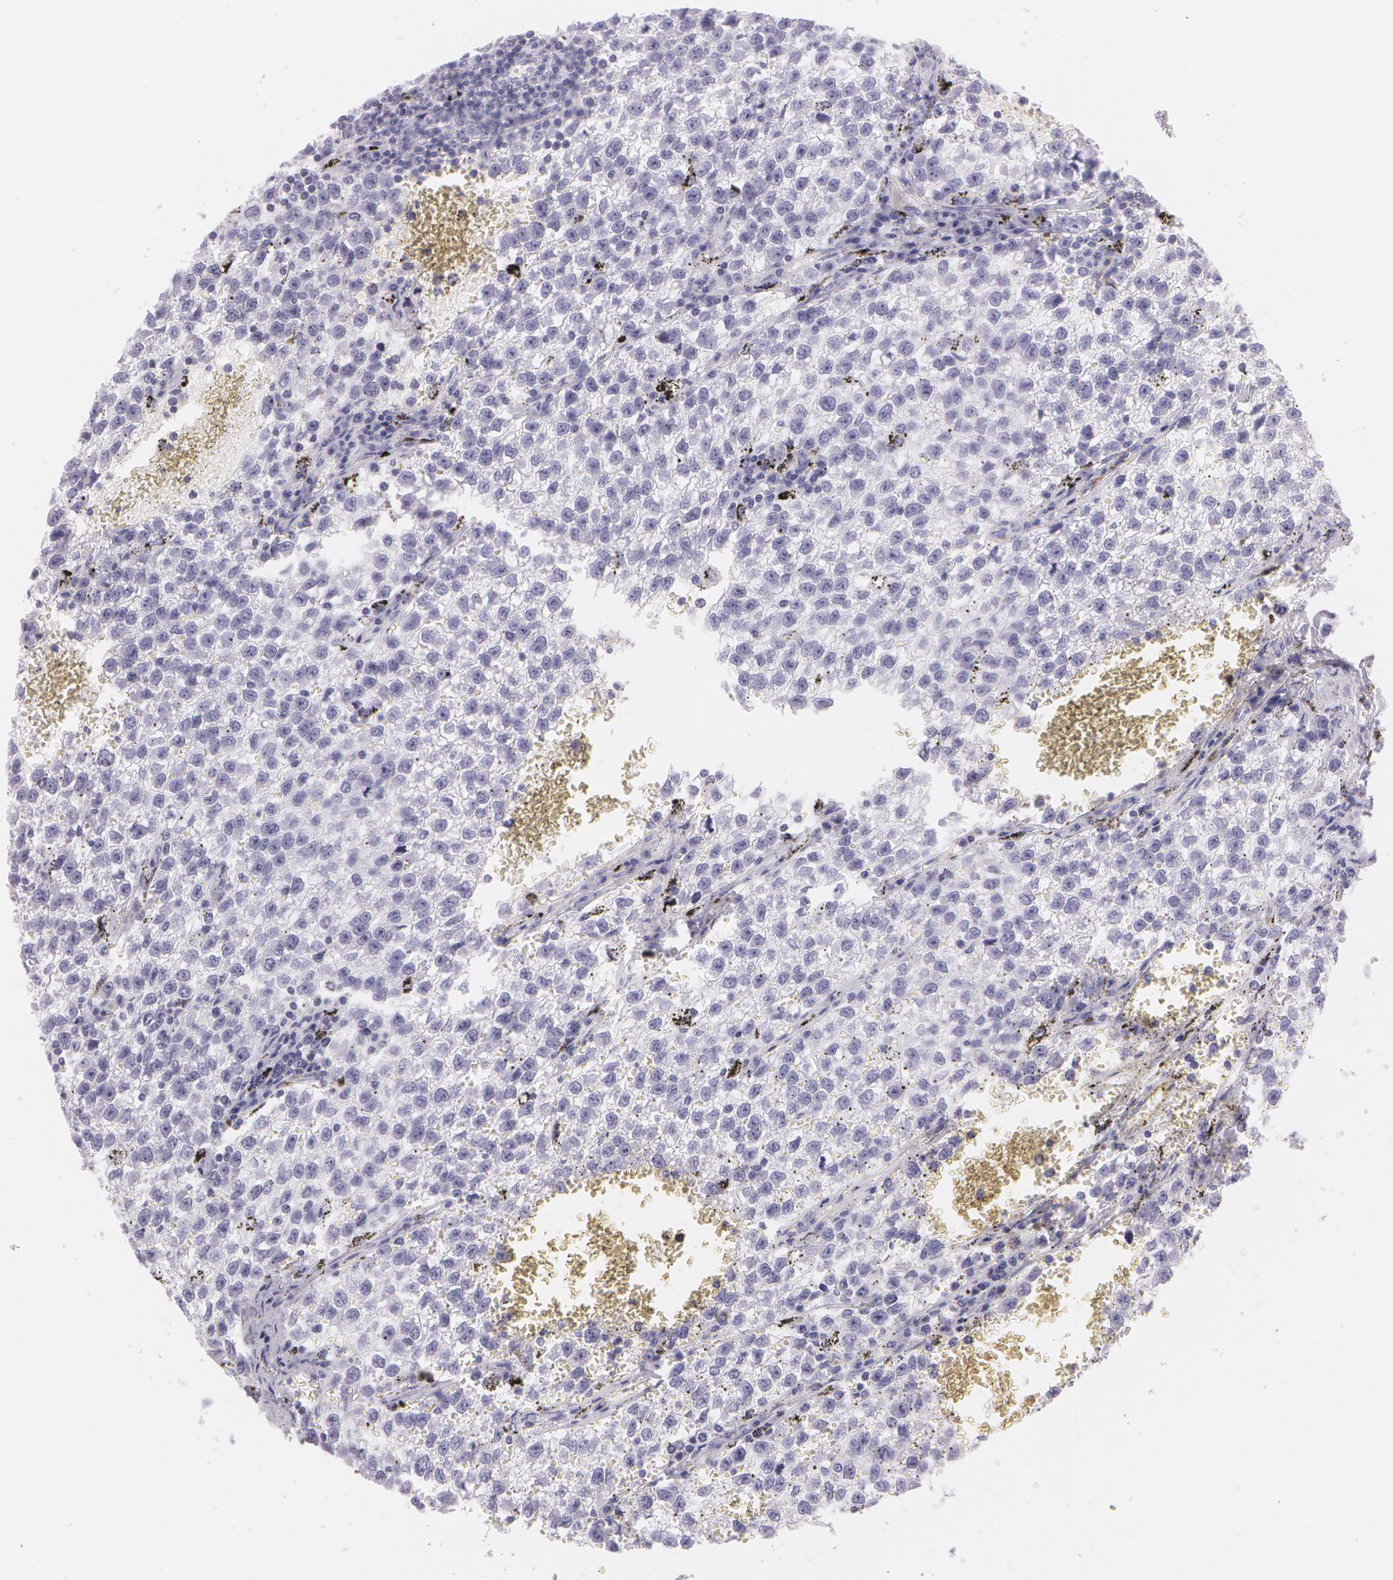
{"staining": {"intensity": "negative", "quantity": "none", "location": "none"}, "tissue": "testis cancer", "cell_type": "Tumor cells", "image_type": "cancer", "snomed": [{"axis": "morphology", "description": "Seminoma, NOS"}, {"axis": "topography", "description": "Testis"}], "caption": "This histopathology image is of testis cancer stained with immunohistochemistry (IHC) to label a protein in brown with the nuclei are counter-stained blue. There is no positivity in tumor cells.", "gene": "SNCG", "patient": {"sex": "male", "age": 35}}